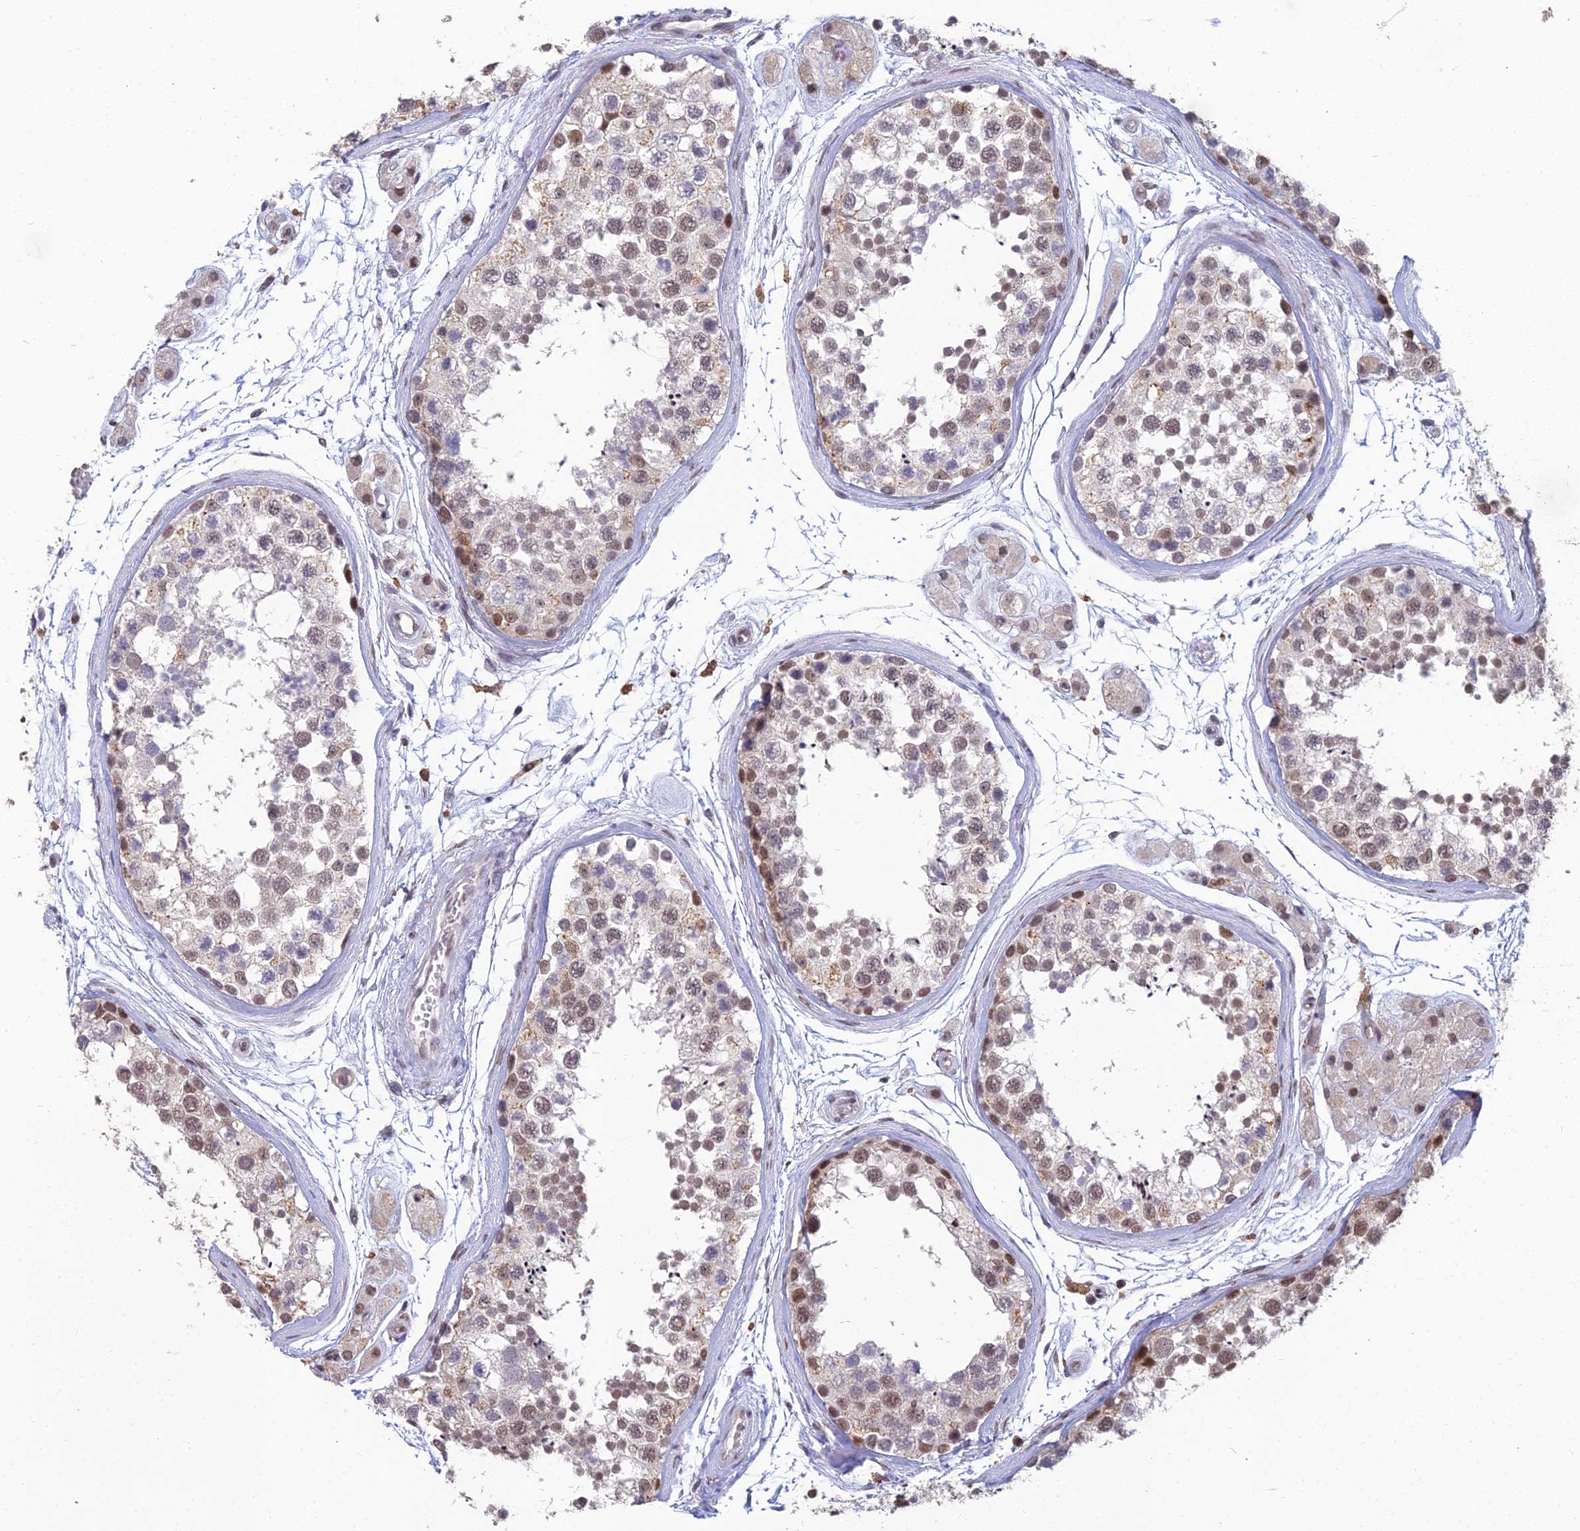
{"staining": {"intensity": "moderate", "quantity": "25%-75%", "location": "nuclear"}, "tissue": "testis", "cell_type": "Cells in seminiferous ducts", "image_type": "normal", "snomed": [{"axis": "morphology", "description": "Normal tissue, NOS"}, {"axis": "topography", "description": "Testis"}], "caption": "Brown immunohistochemical staining in normal human testis shows moderate nuclear positivity in approximately 25%-75% of cells in seminiferous ducts. (Brightfield microscopy of DAB IHC at high magnification).", "gene": "ABHD17A", "patient": {"sex": "male", "age": 56}}